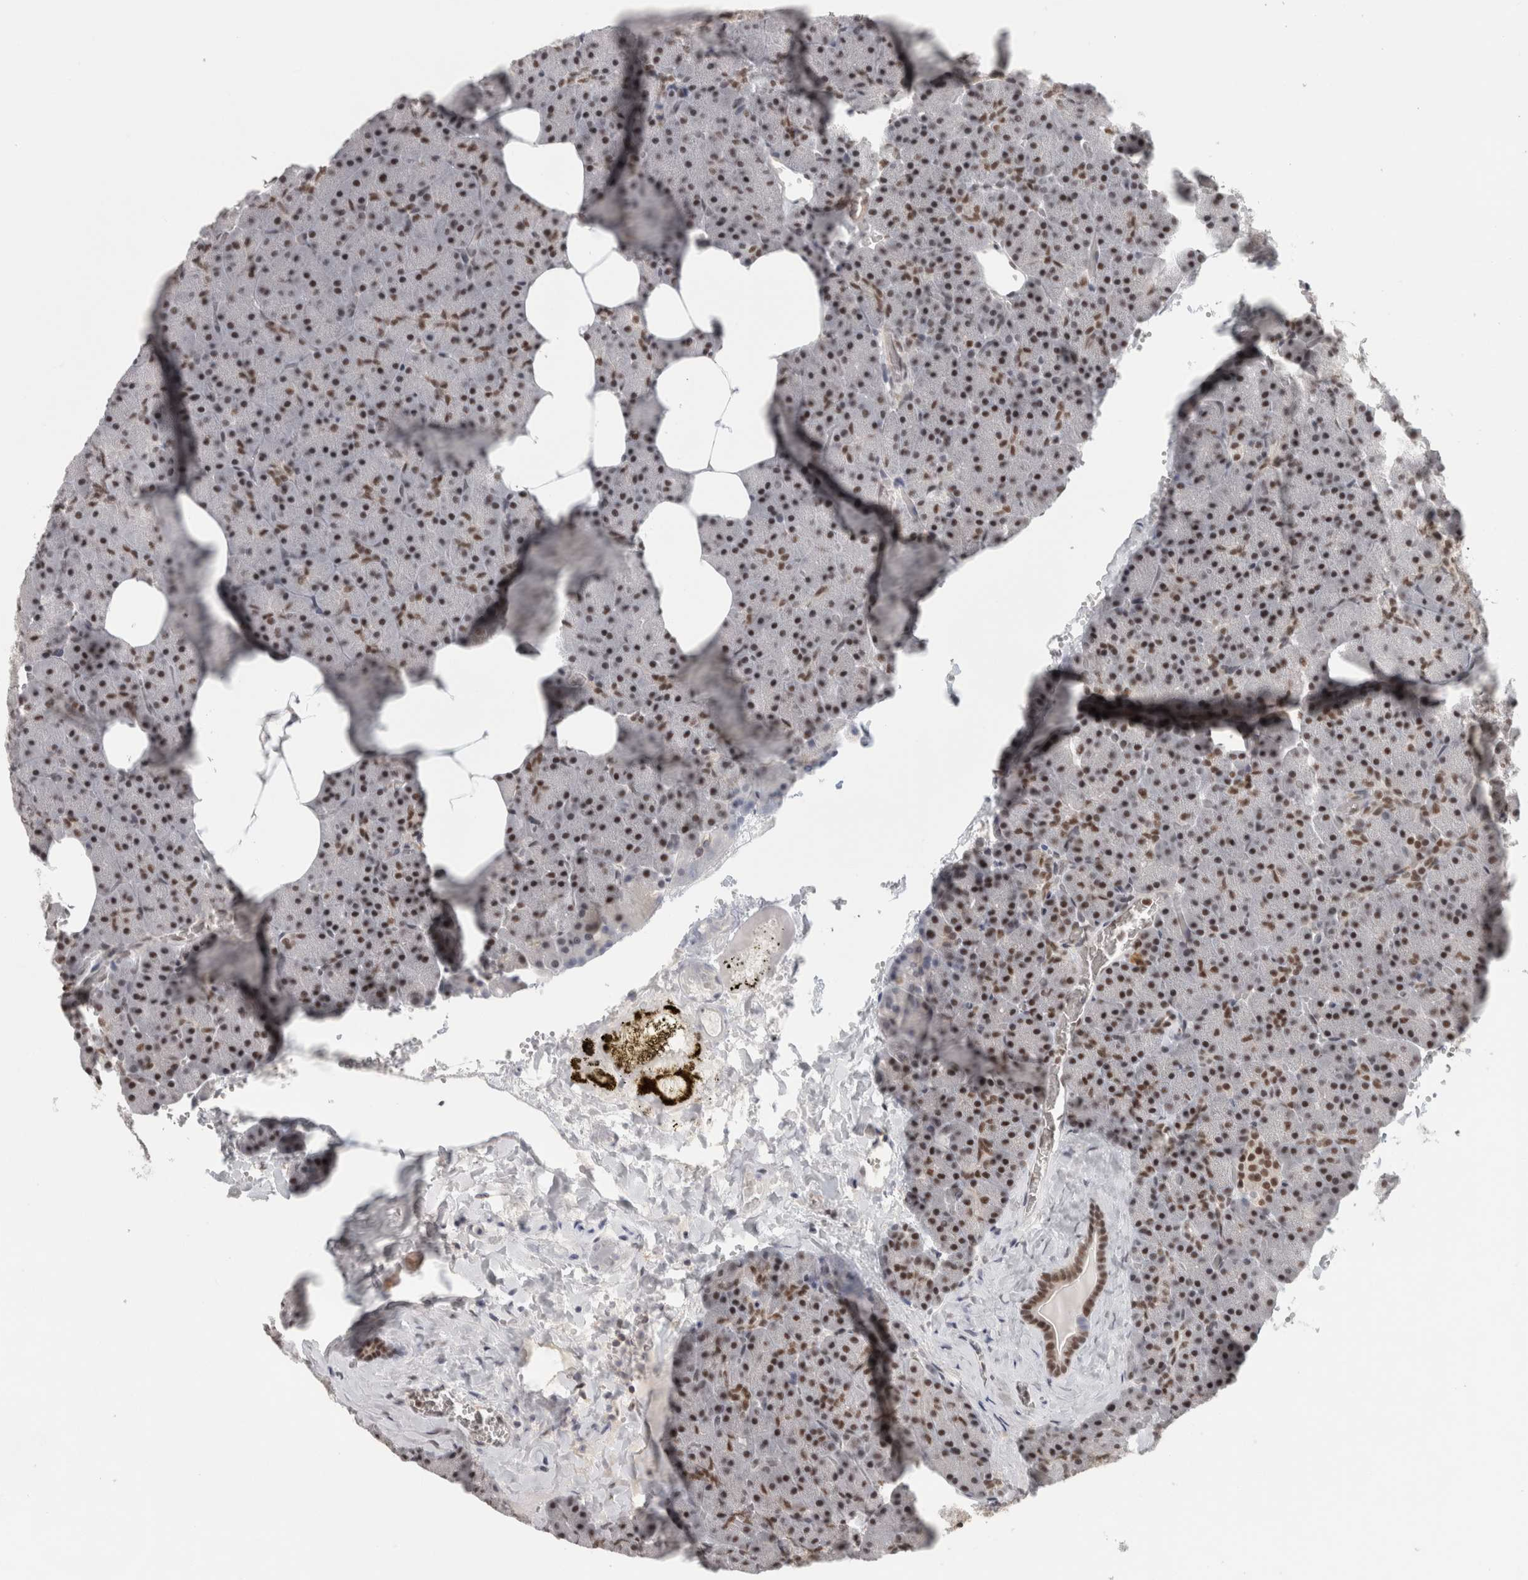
{"staining": {"intensity": "moderate", "quantity": "25%-75%", "location": "nuclear"}, "tissue": "pancreas", "cell_type": "Exocrine glandular cells", "image_type": "normal", "snomed": [{"axis": "morphology", "description": "Normal tissue, NOS"}, {"axis": "morphology", "description": "Carcinoid, malignant, NOS"}, {"axis": "topography", "description": "Pancreas"}], "caption": "Immunohistochemistry (IHC) micrograph of benign pancreas: pancreas stained using immunohistochemistry demonstrates medium levels of moderate protein expression localized specifically in the nuclear of exocrine glandular cells, appearing as a nuclear brown color.", "gene": "ZNF830", "patient": {"sex": "female", "age": 35}}